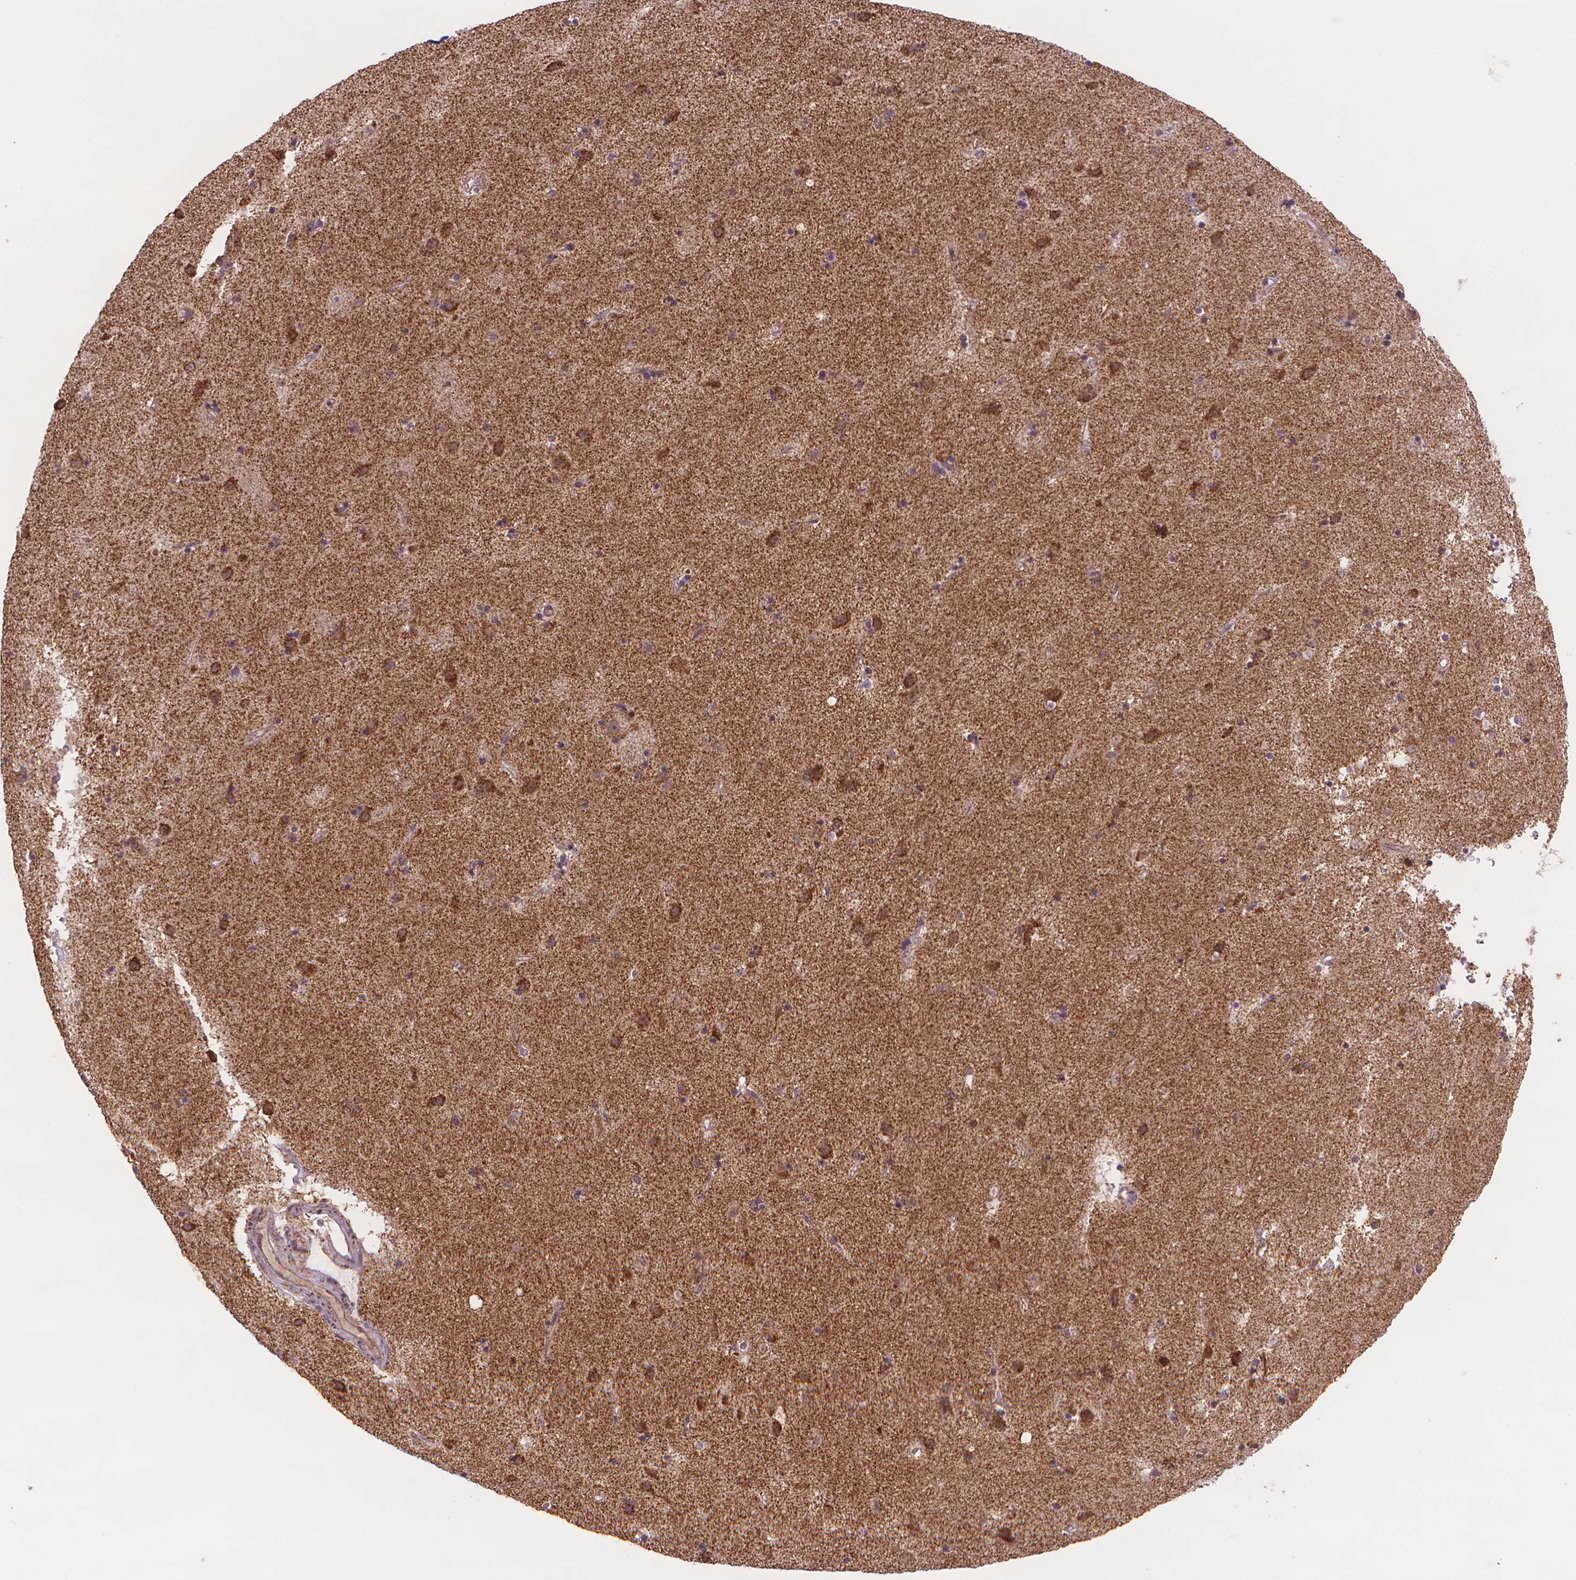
{"staining": {"intensity": "negative", "quantity": "none", "location": "none"}, "tissue": "caudate", "cell_type": "Glial cells", "image_type": "normal", "snomed": [{"axis": "morphology", "description": "Normal tissue, NOS"}, {"axis": "topography", "description": "Lateral ventricle wall"}], "caption": "The micrograph demonstrates no staining of glial cells in normal caudate. Nuclei are stained in blue.", "gene": "CYYR1", "patient": {"sex": "female", "age": 71}}